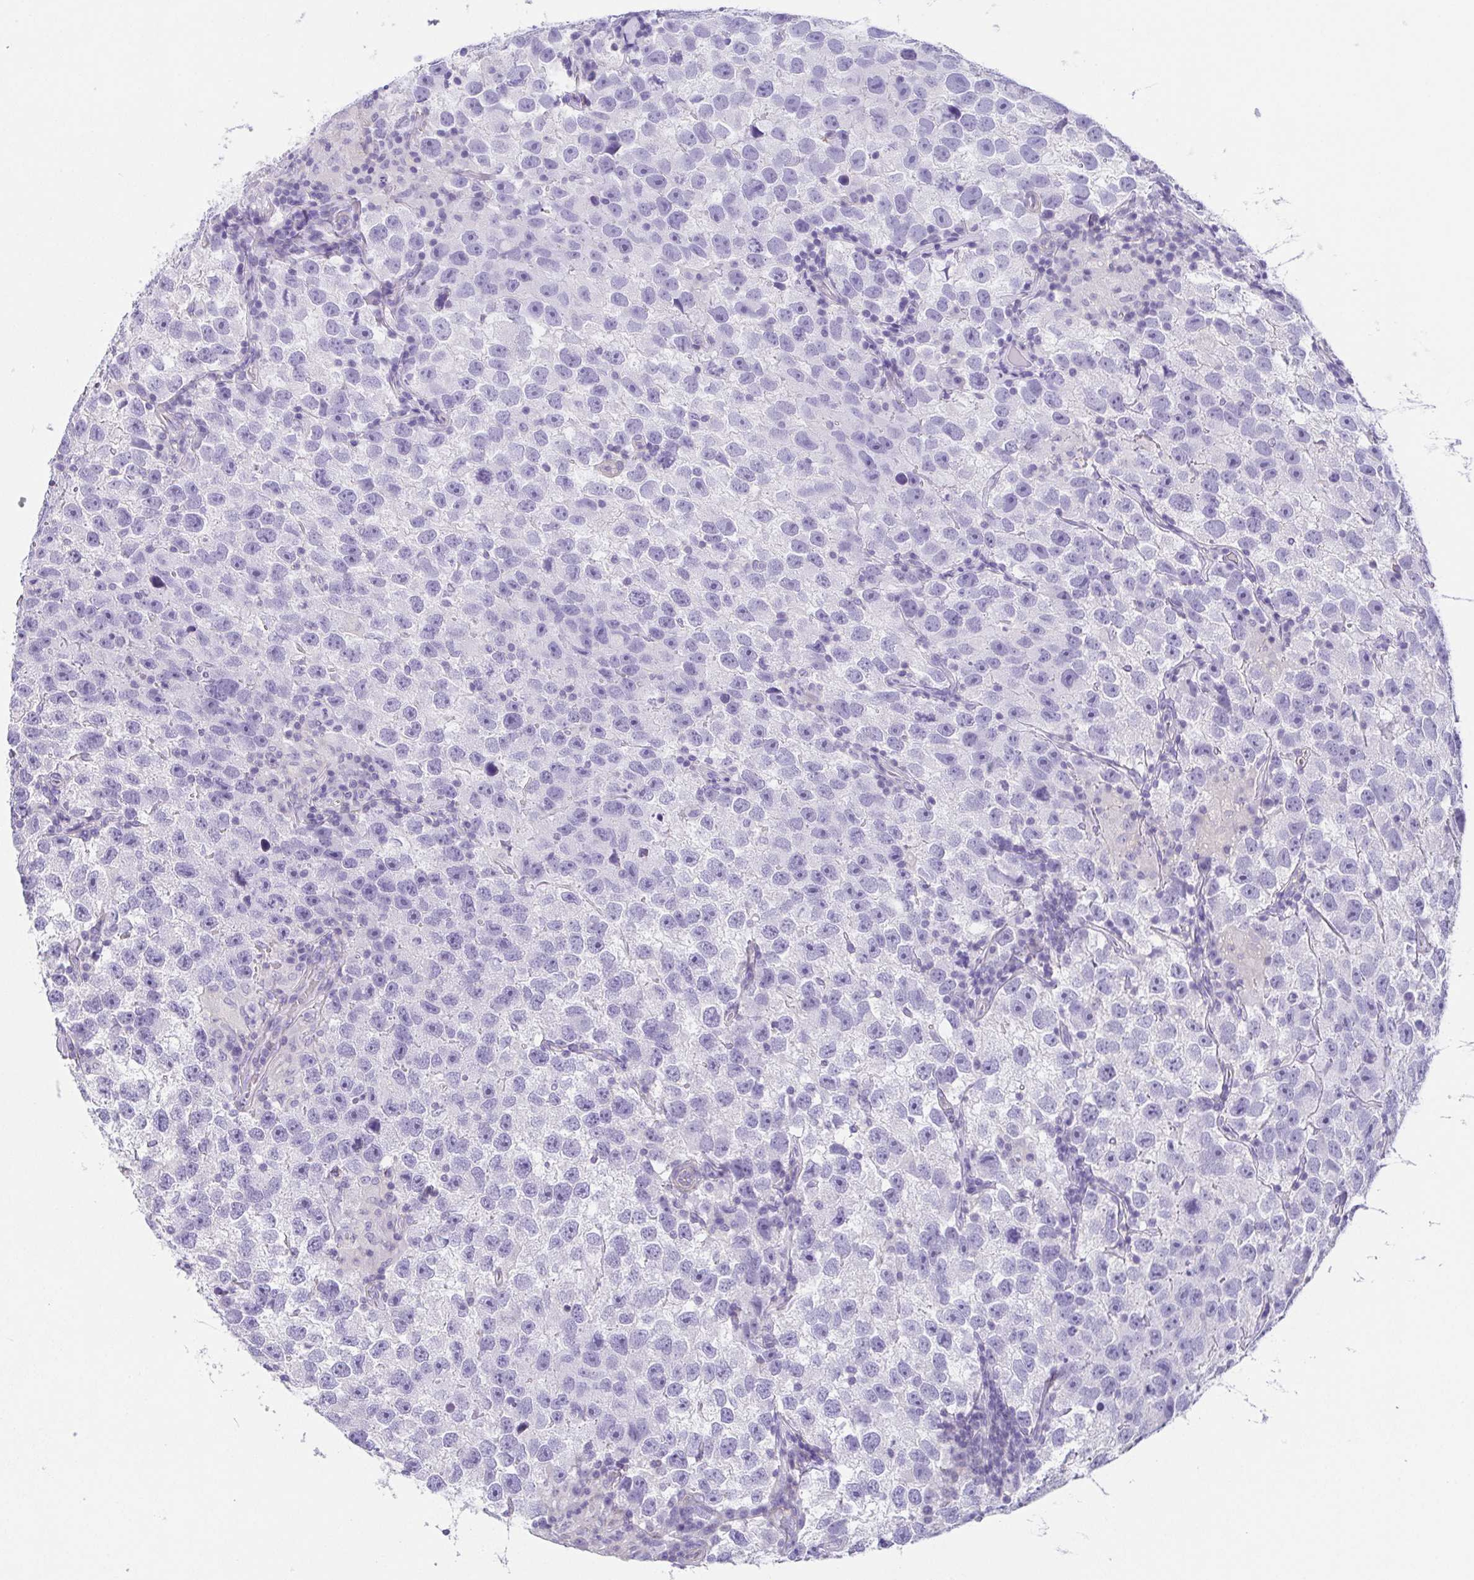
{"staining": {"intensity": "negative", "quantity": "none", "location": "none"}, "tissue": "testis cancer", "cell_type": "Tumor cells", "image_type": "cancer", "snomed": [{"axis": "morphology", "description": "Seminoma, NOS"}, {"axis": "topography", "description": "Testis"}], "caption": "Immunohistochemistry (IHC) of human testis cancer displays no positivity in tumor cells. (DAB (3,3'-diaminobenzidine) IHC visualized using brightfield microscopy, high magnification).", "gene": "MYL6", "patient": {"sex": "male", "age": 26}}